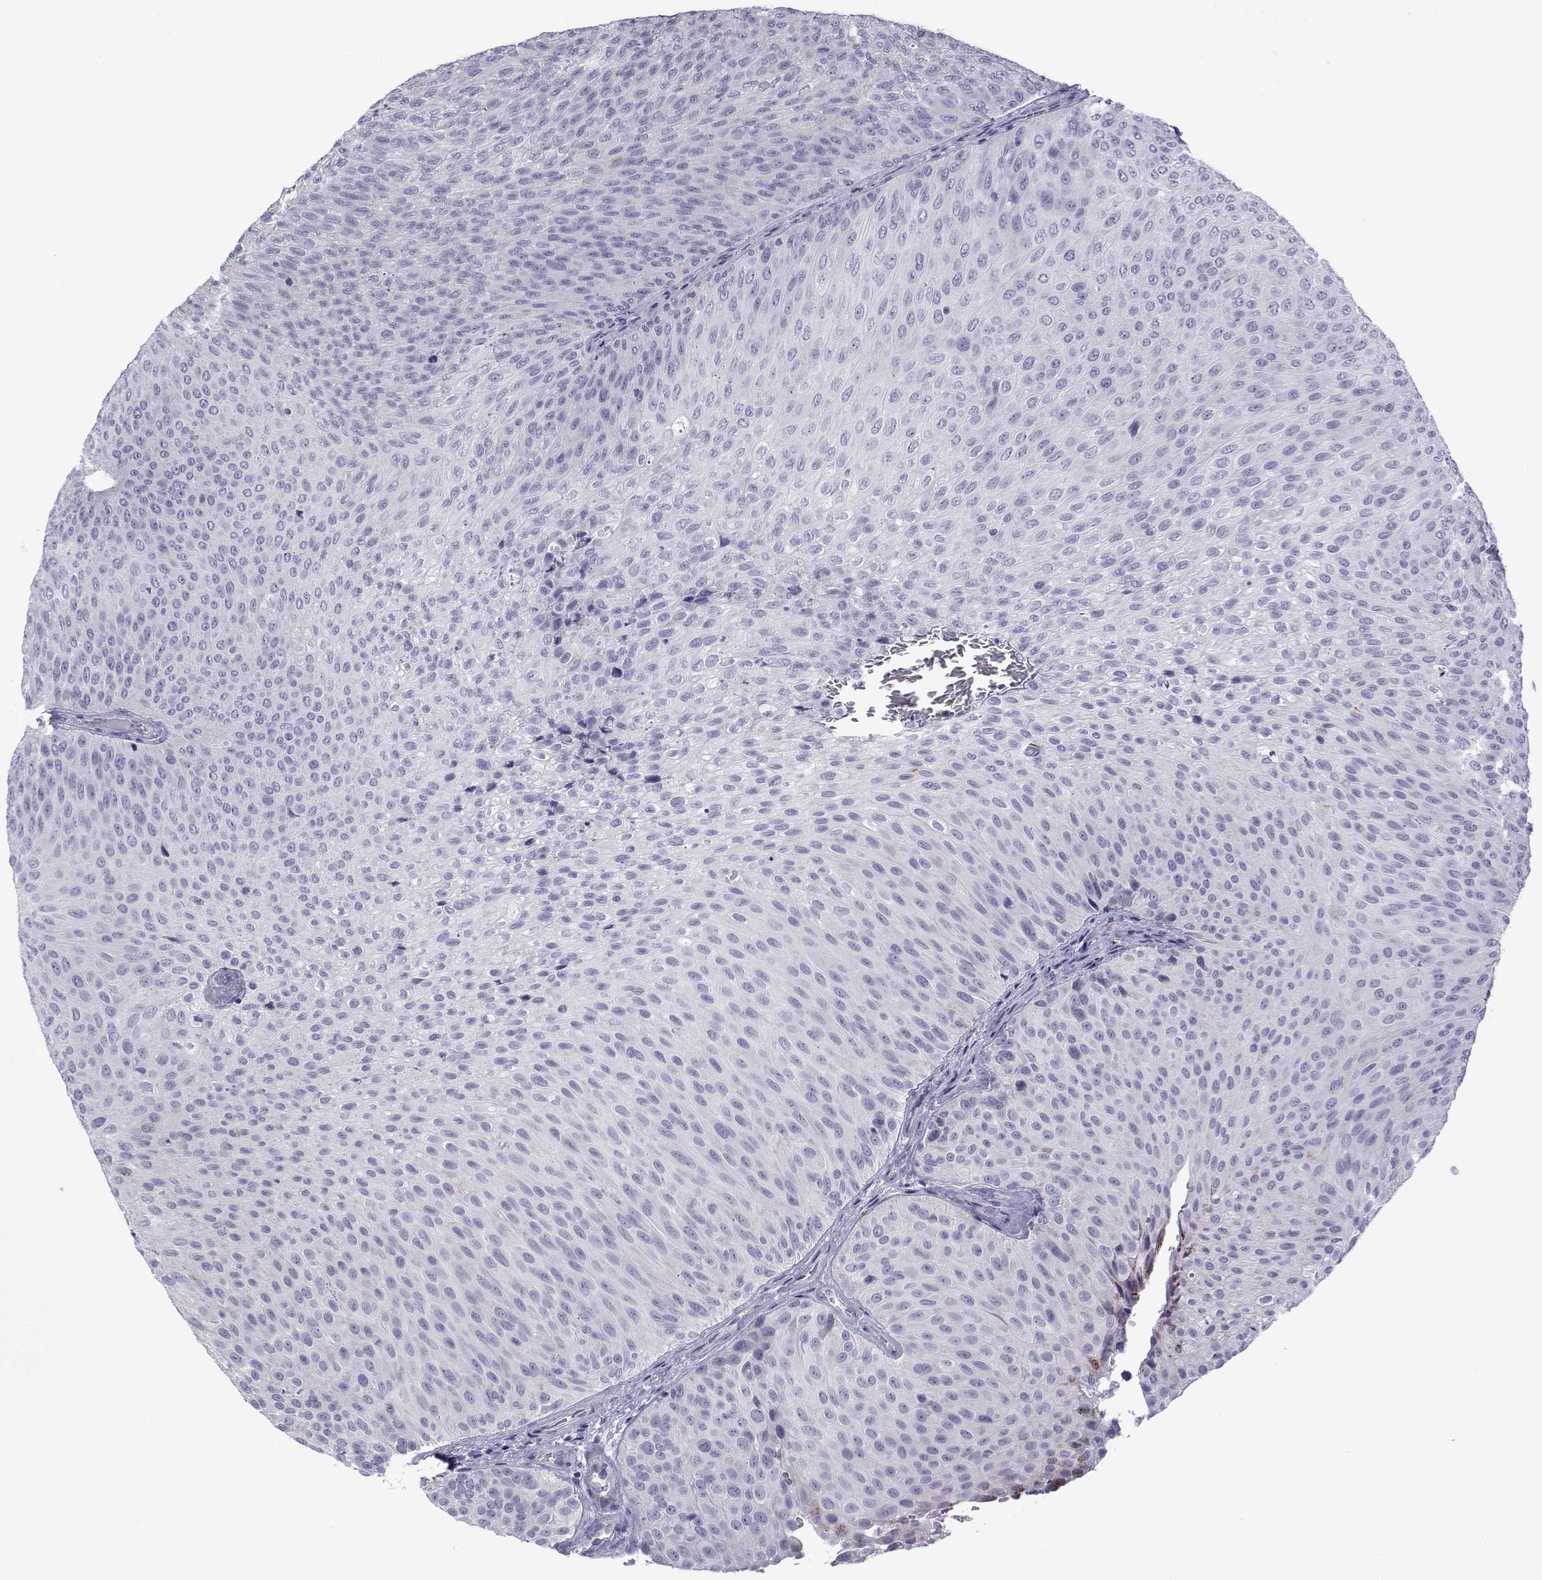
{"staining": {"intensity": "negative", "quantity": "none", "location": "none"}, "tissue": "urothelial cancer", "cell_type": "Tumor cells", "image_type": "cancer", "snomed": [{"axis": "morphology", "description": "Urothelial carcinoma, Low grade"}, {"axis": "topography", "description": "Urinary bladder"}], "caption": "Human urothelial cancer stained for a protein using immunohistochemistry exhibits no expression in tumor cells.", "gene": "CFAP70", "patient": {"sex": "male", "age": 78}}